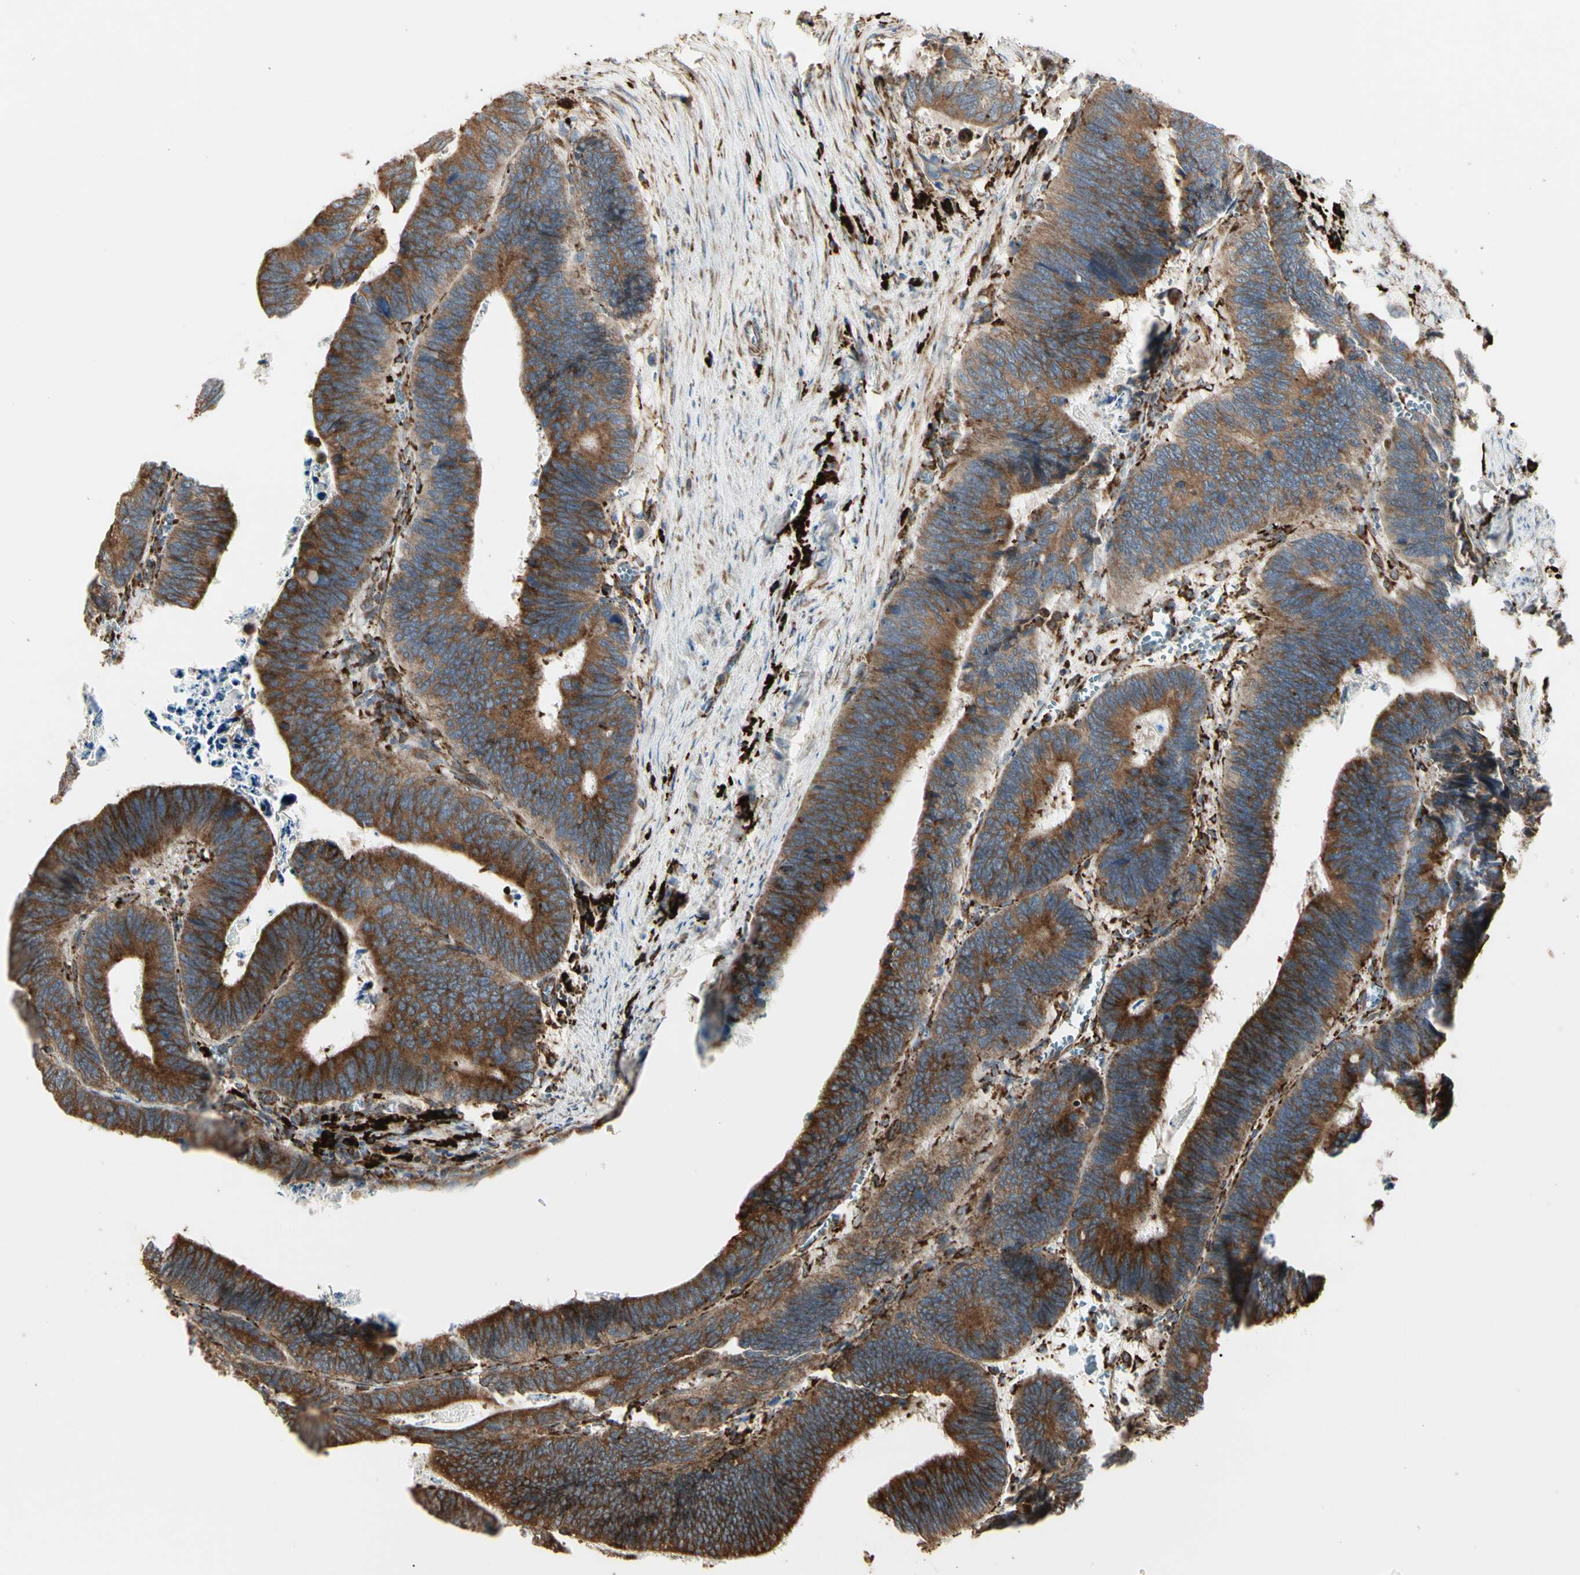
{"staining": {"intensity": "strong", "quantity": ">75%", "location": "cytoplasmic/membranous"}, "tissue": "colorectal cancer", "cell_type": "Tumor cells", "image_type": "cancer", "snomed": [{"axis": "morphology", "description": "Adenocarcinoma, NOS"}, {"axis": "topography", "description": "Colon"}], "caption": "Immunohistochemistry (IHC) micrograph of human colorectal cancer stained for a protein (brown), which reveals high levels of strong cytoplasmic/membranous positivity in approximately >75% of tumor cells.", "gene": "HSP90B1", "patient": {"sex": "male", "age": 72}}